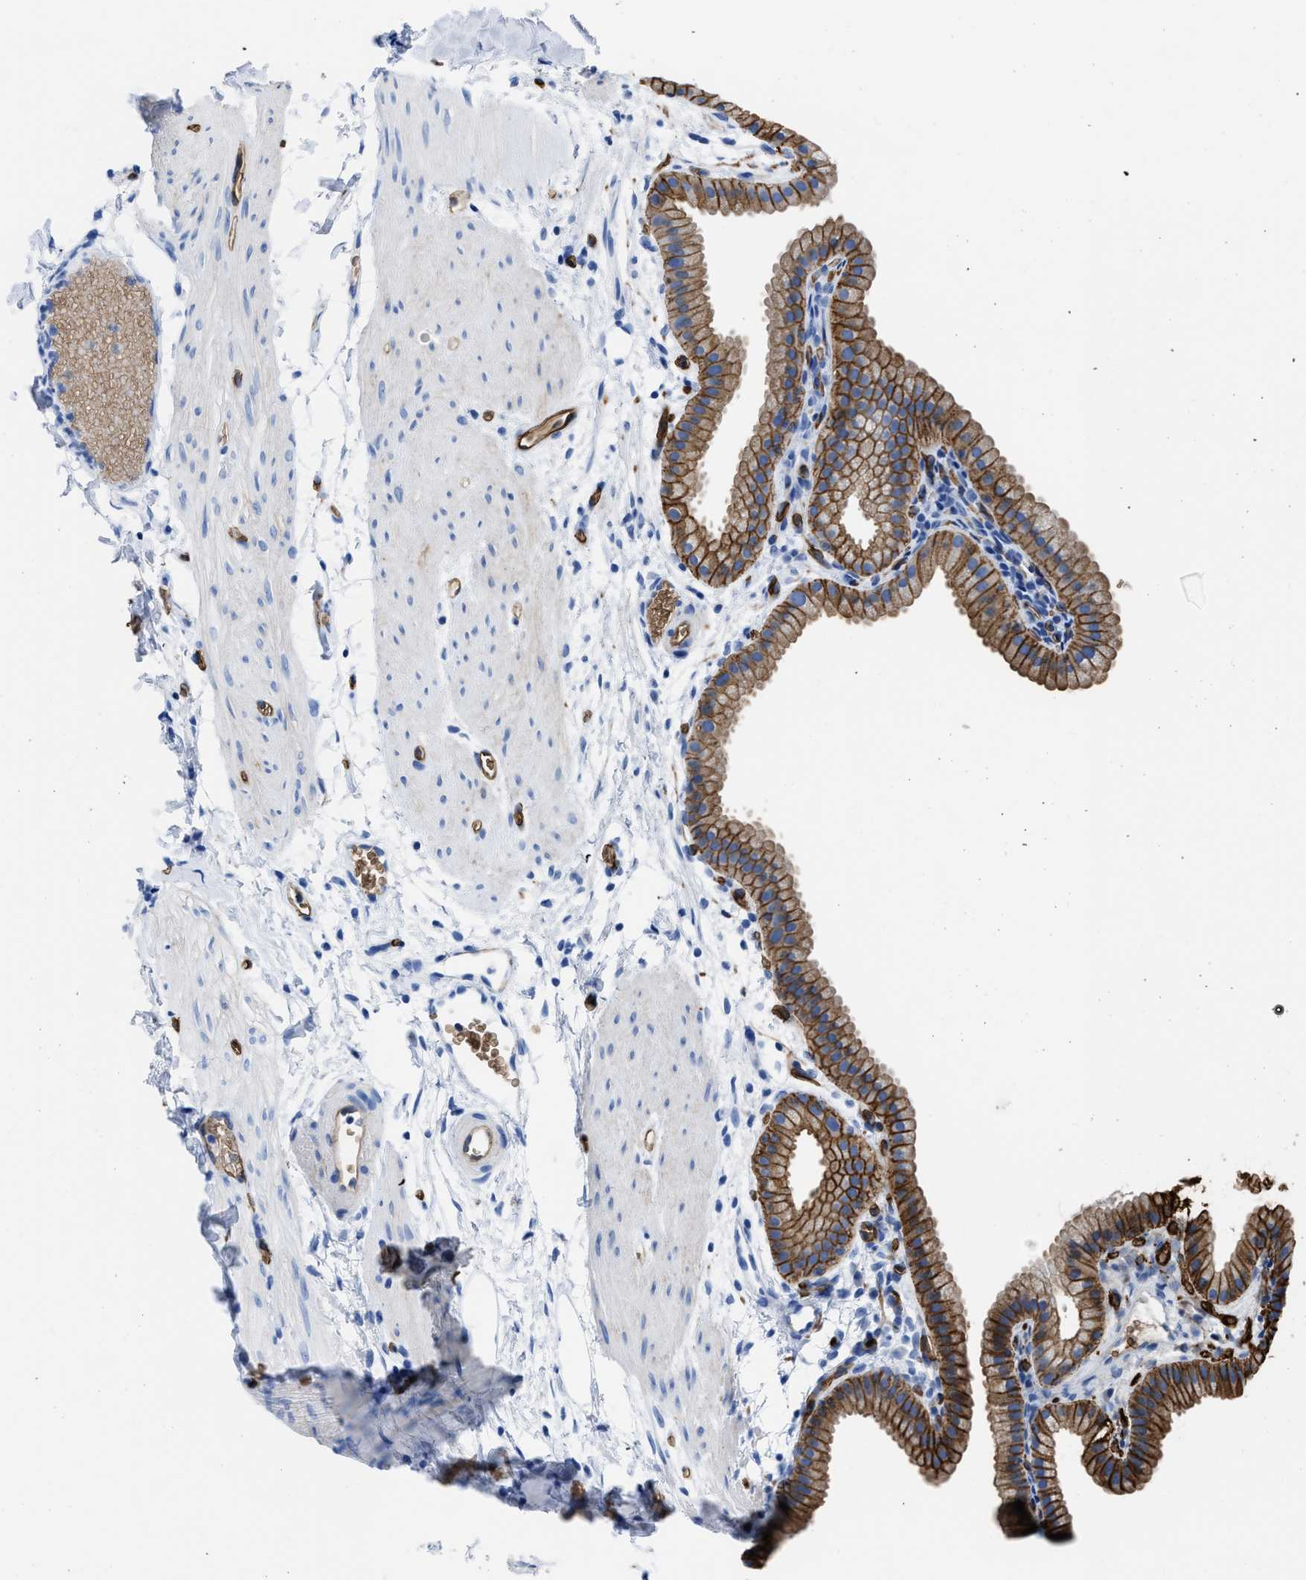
{"staining": {"intensity": "strong", "quantity": ">75%", "location": "cytoplasmic/membranous"}, "tissue": "gallbladder", "cell_type": "Glandular cells", "image_type": "normal", "snomed": [{"axis": "morphology", "description": "Normal tissue, NOS"}, {"axis": "topography", "description": "Gallbladder"}], "caption": "IHC histopathology image of unremarkable gallbladder stained for a protein (brown), which demonstrates high levels of strong cytoplasmic/membranous expression in about >75% of glandular cells.", "gene": "AQP1", "patient": {"sex": "female", "age": 64}}